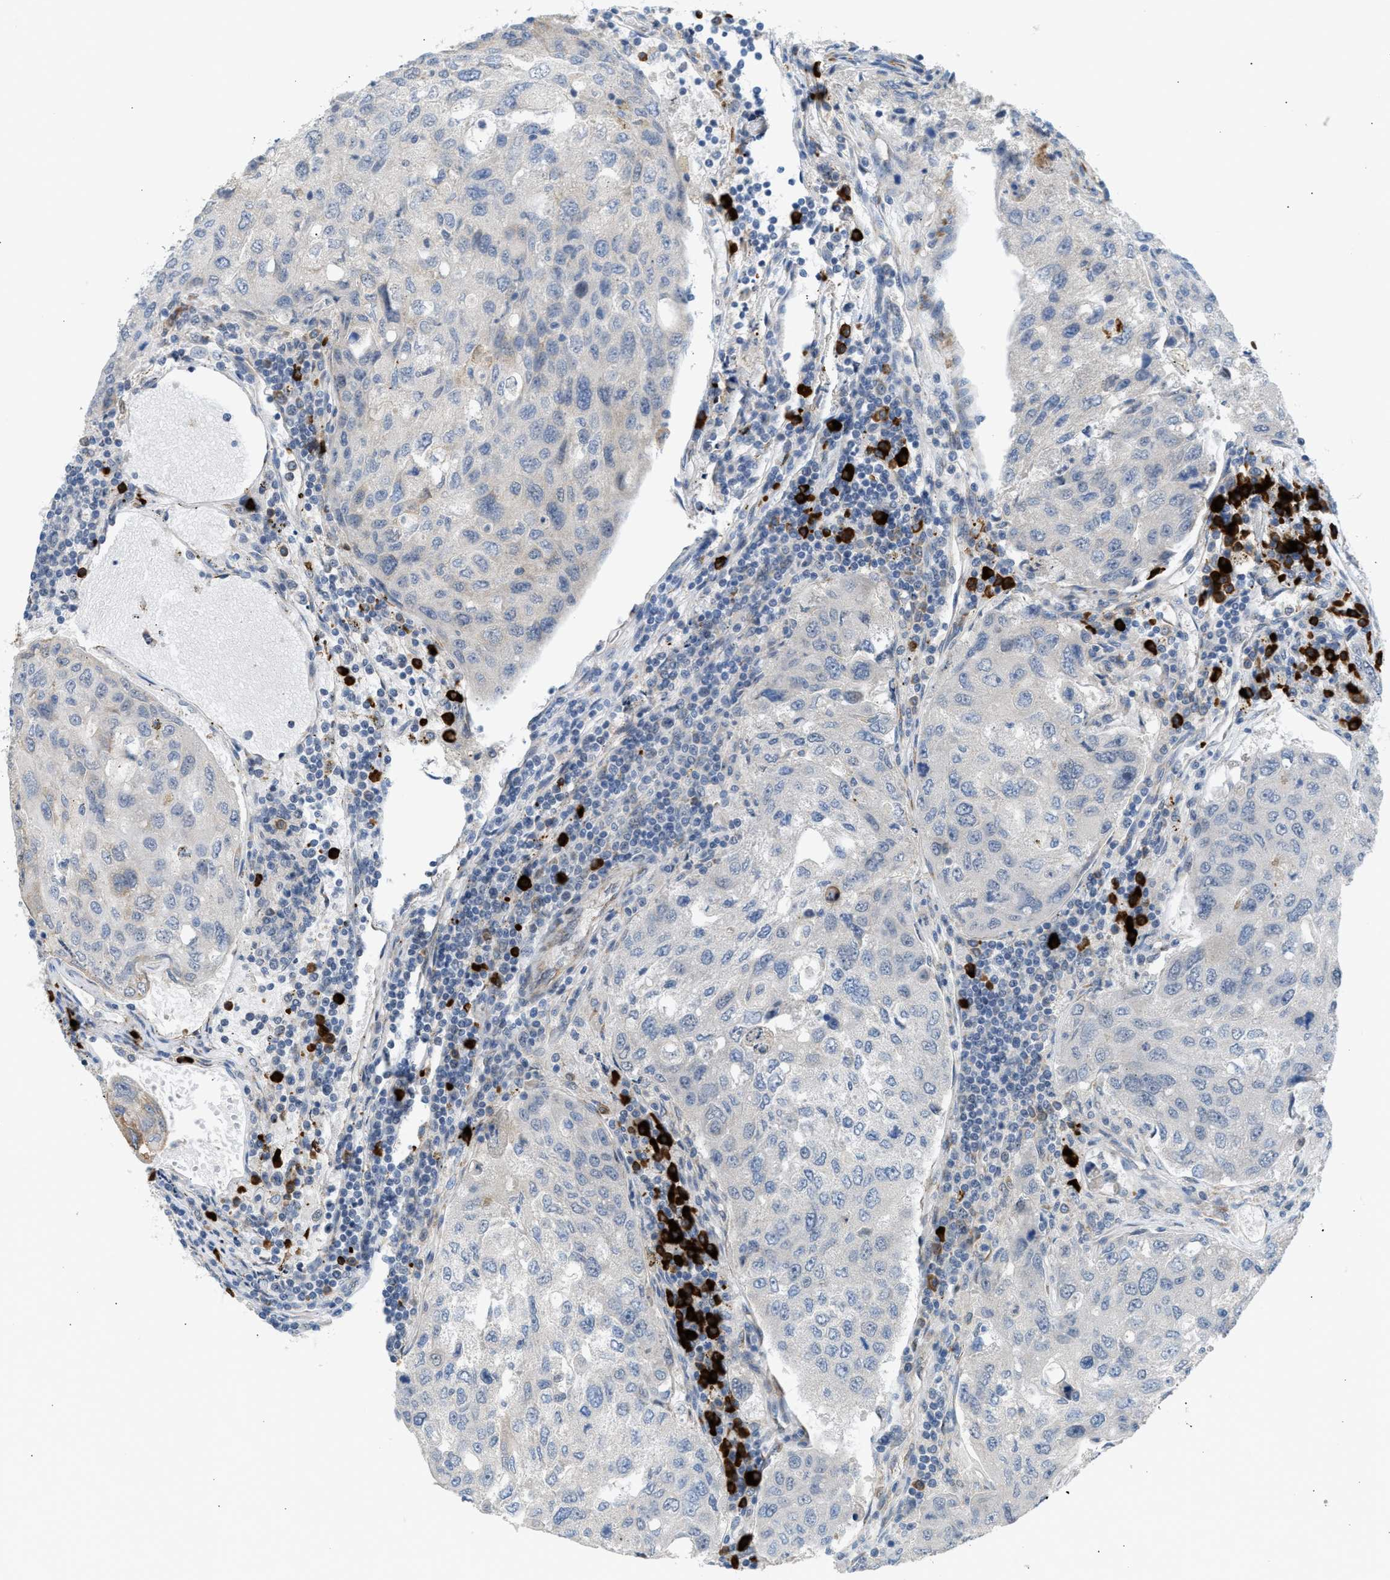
{"staining": {"intensity": "negative", "quantity": "none", "location": "none"}, "tissue": "urothelial cancer", "cell_type": "Tumor cells", "image_type": "cancer", "snomed": [{"axis": "morphology", "description": "Urothelial carcinoma, High grade"}, {"axis": "topography", "description": "Lymph node"}, {"axis": "topography", "description": "Urinary bladder"}], "caption": "Immunohistochemical staining of human high-grade urothelial carcinoma reveals no significant positivity in tumor cells. (DAB (3,3'-diaminobenzidine) immunohistochemistry, high magnification).", "gene": "KCNC2", "patient": {"sex": "male", "age": 51}}